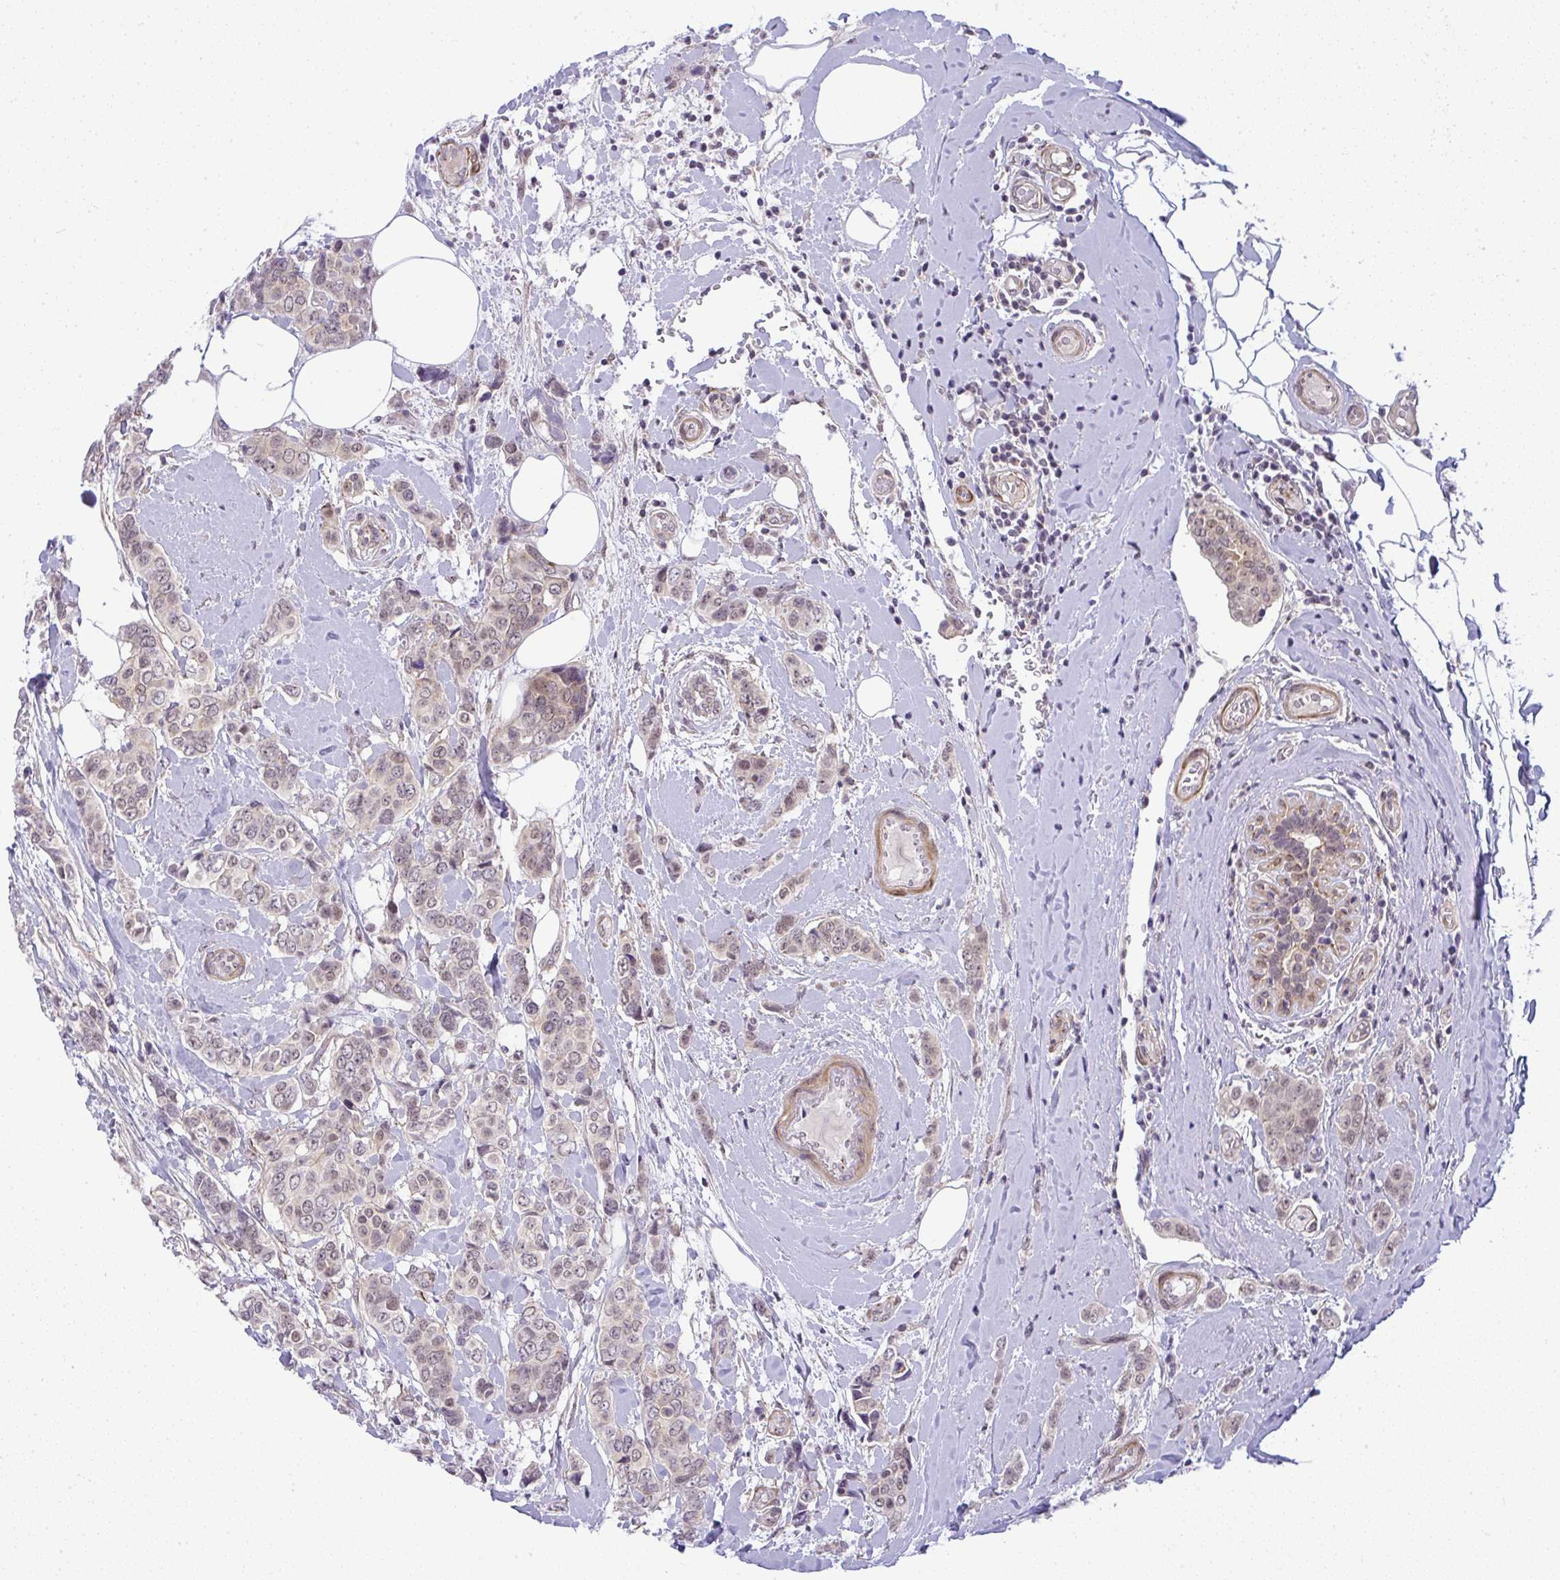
{"staining": {"intensity": "weak", "quantity": "<25%", "location": "nuclear"}, "tissue": "breast cancer", "cell_type": "Tumor cells", "image_type": "cancer", "snomed": [{"axis": "morphology", "description": "Lobular carcinoma"}, {"axis": "topography", "description": "Breast"}], "caption": "DAB (3,3'-diaminobenzidine) immunohistochemical staining of lobular carcinoma (breast) demonstrates no significant expression in tumor cells. The staining was performed using DAB to visualize the protein expression in brown, while the nuclei were stained in blue with hematoxylin (Magnification: 20x).", "gene": "DZIP1", "patient": {"sex": "female", "age": 51}}